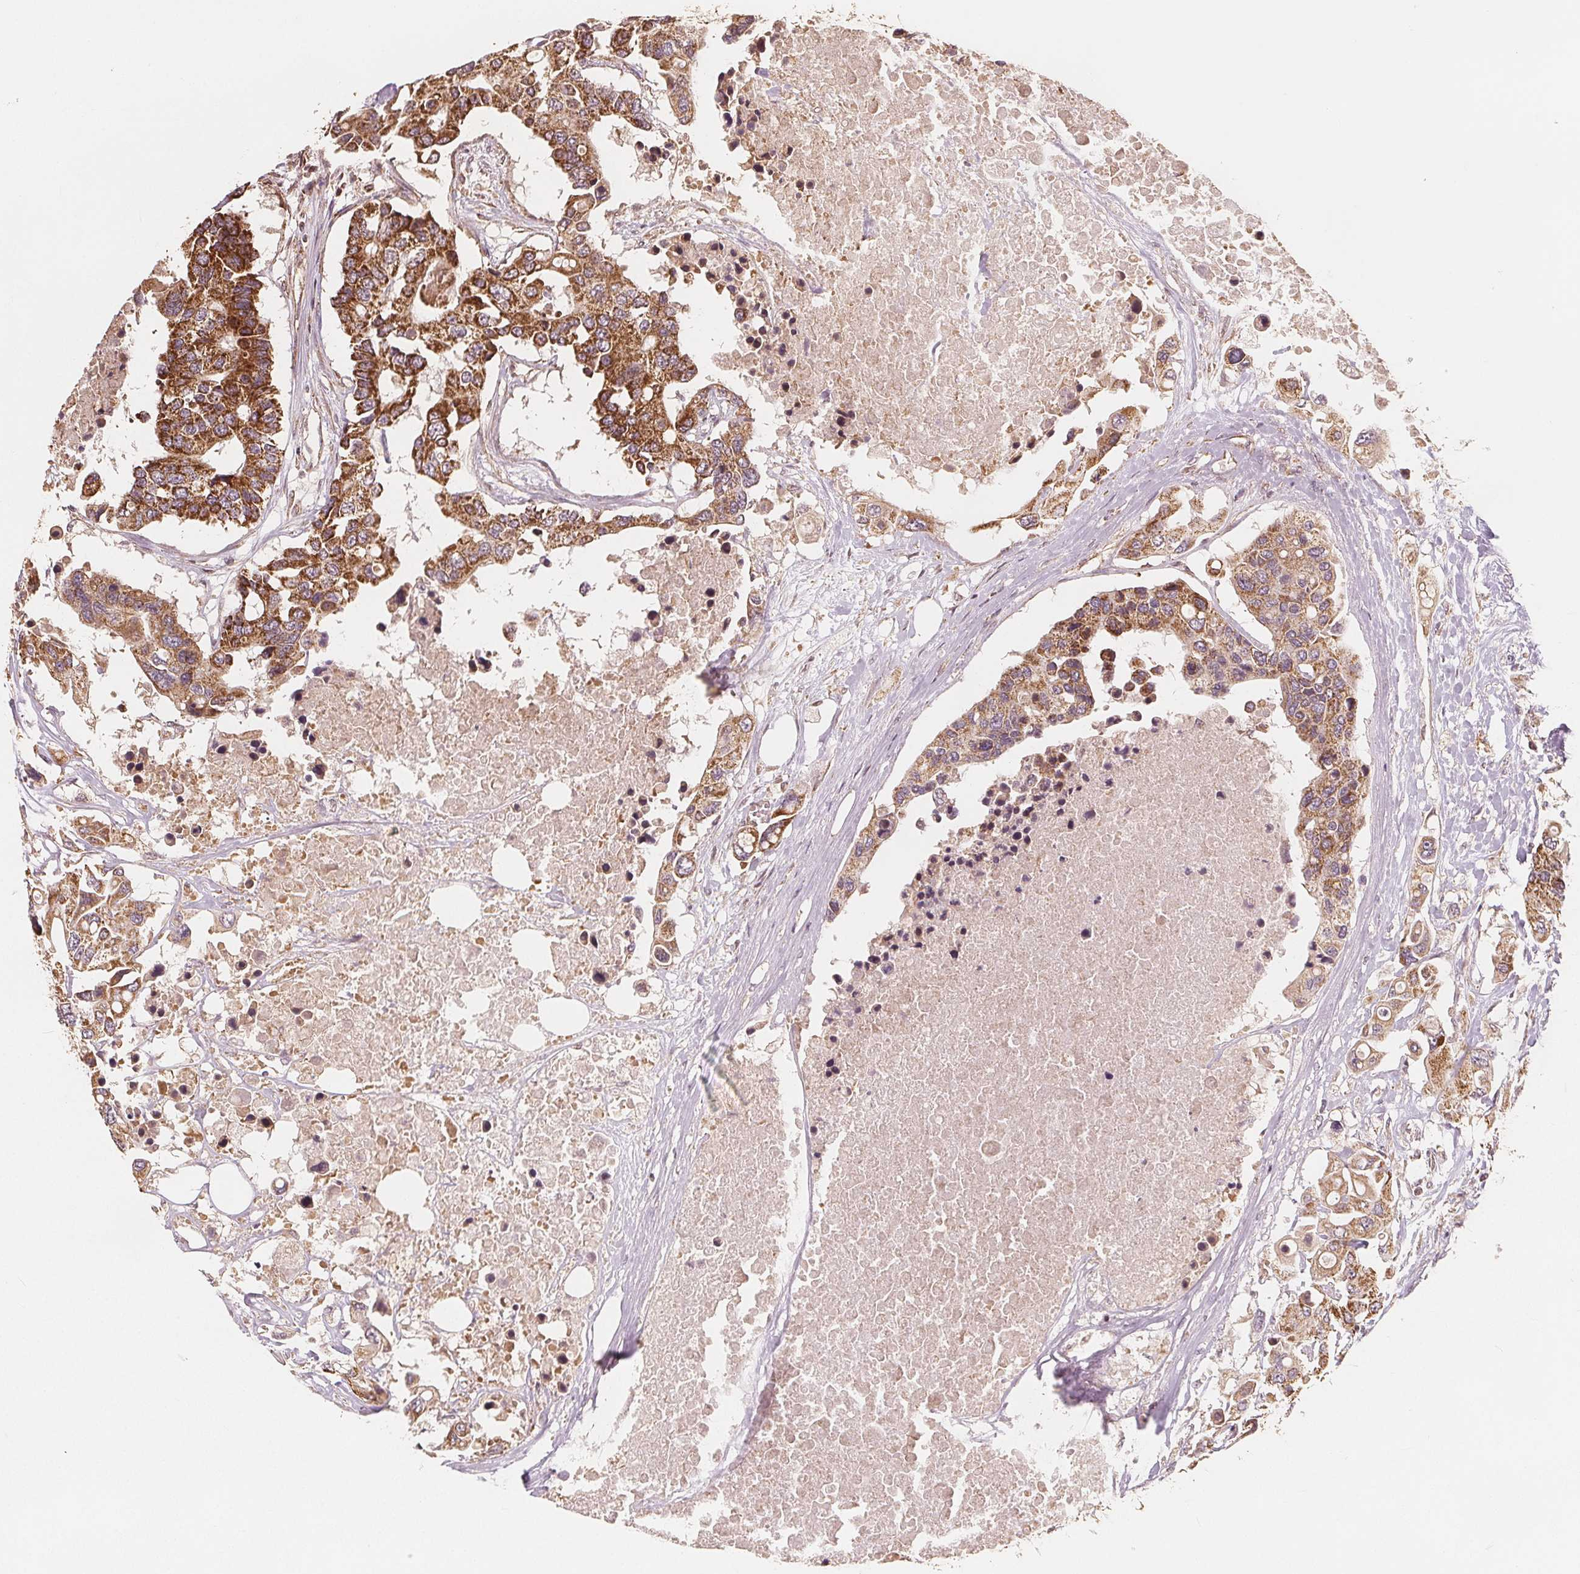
{"staining": {"intensity": "strong", "quantity": ">75%", "location": "cytoplasmic/membranous"}, "tissue": "colorectal cancer", "cell_type": "Tumor cells", "image_type": "cancer", "snomed": [{"axis": "morphology", "description": "Adenocarcinoma, NOS"}, {"axis": "topography", "description": "Colon"}], "caption": "Colorectal cancer stained with a protein marker shows strong staining in tumor cells.", "gene": "PEX26", "patient": {"sex": "male", "age": 77}}